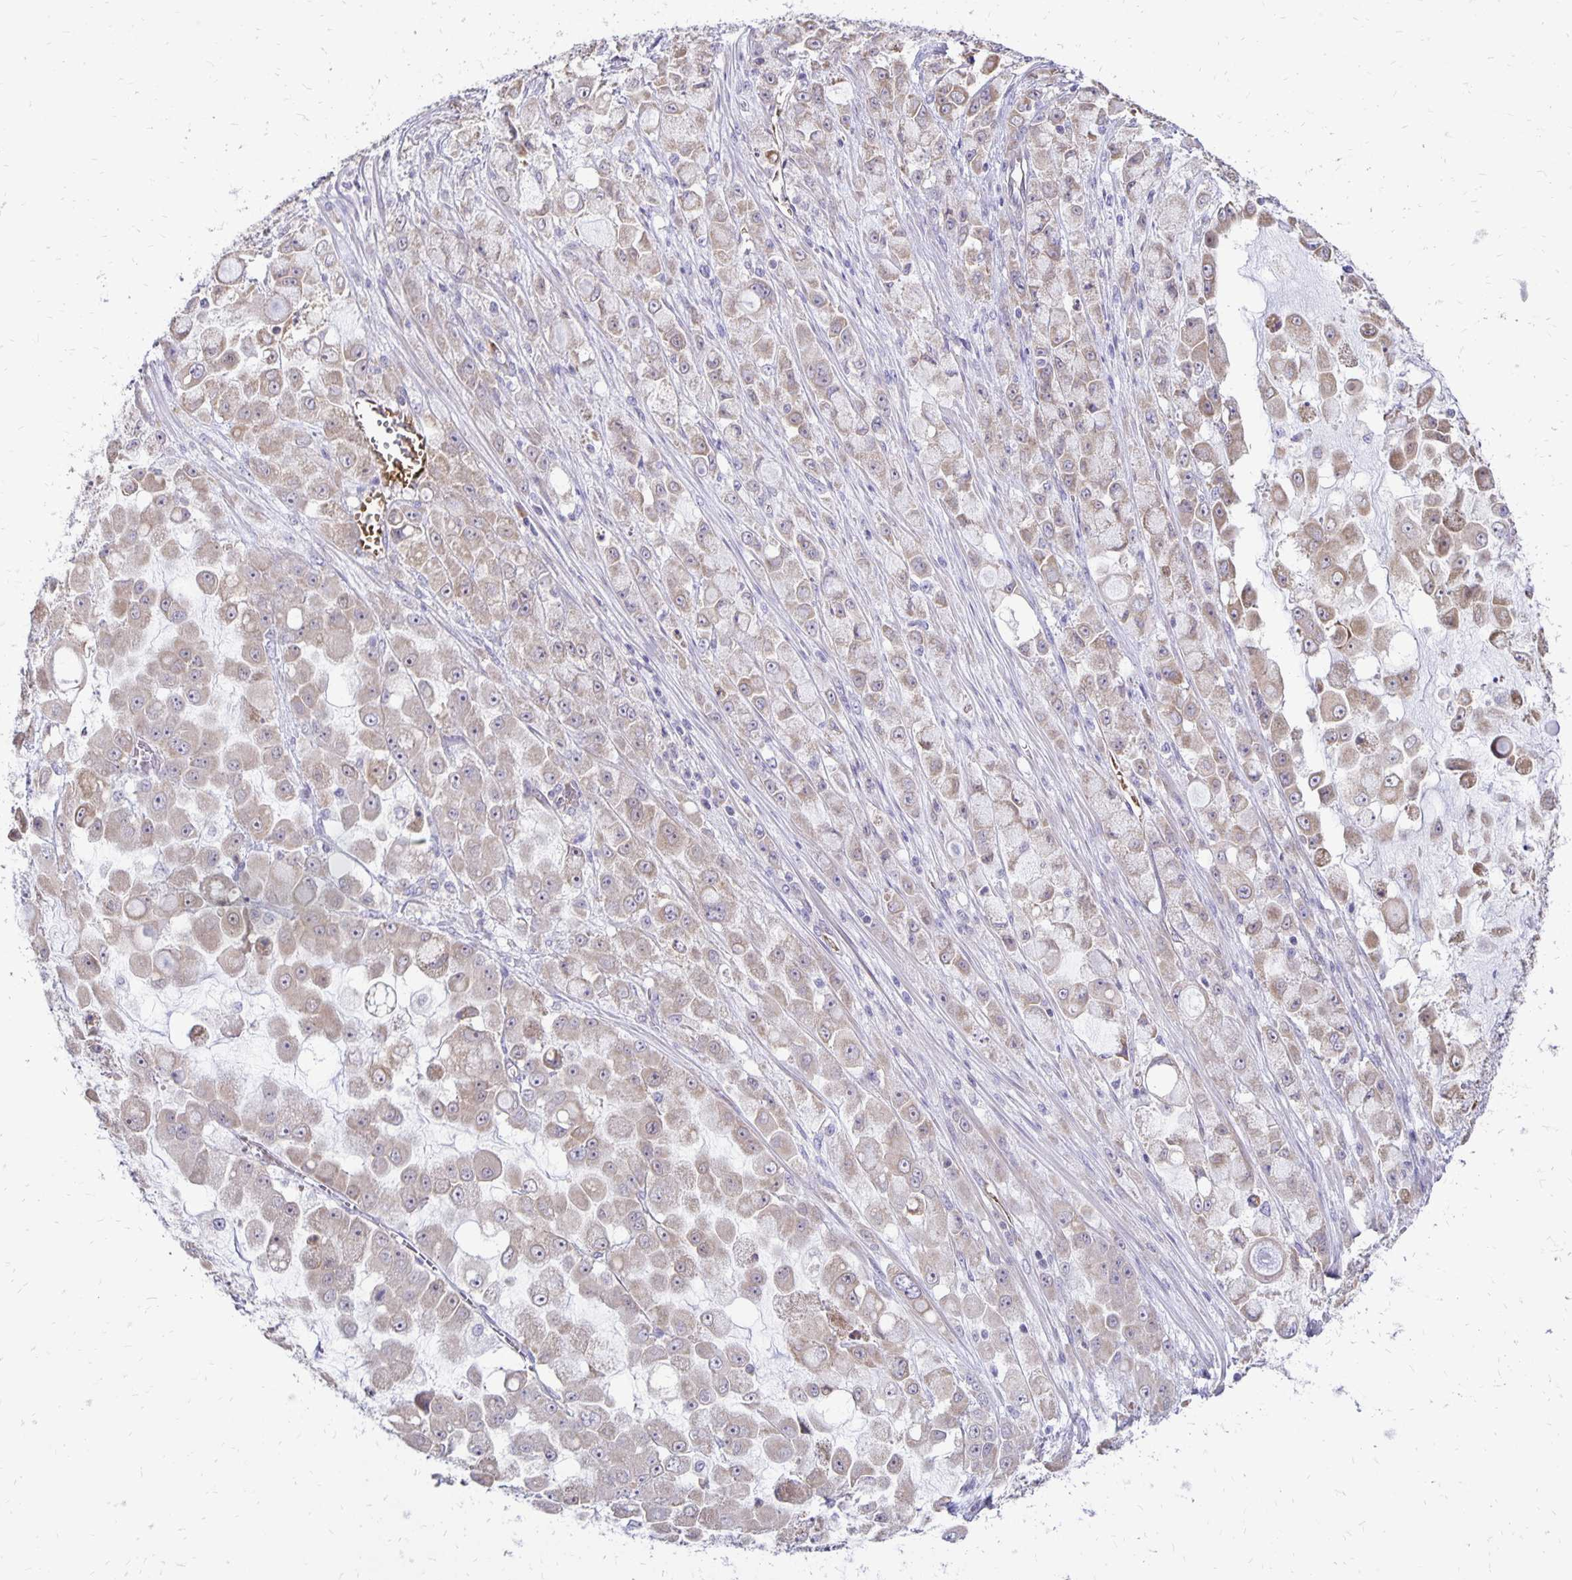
{"staining": {"intensity": "weak", "quantity": "25%-75%", "location": "cytoplasmic/membranous"}, "tissue": "stomach cancer", "cell_type": "Tumor cells", "image_type": "cancer", "snomed": [{"axis": "morphology", "description": "Adenocarcinoma, NOS"}, {"axis": "topography", "description": "Stomach"}], "caption": "The histopathology image demonstrates a brown stain indicating the presence of a protein in the cytoplasmic/membranous of tumor cells in adenocarcinoma (stomach). Ihc stains the protein in brown and the nuclei are stained blue.", "gene": "FN3K", "patient": {"sex": "female", "age": 76}}